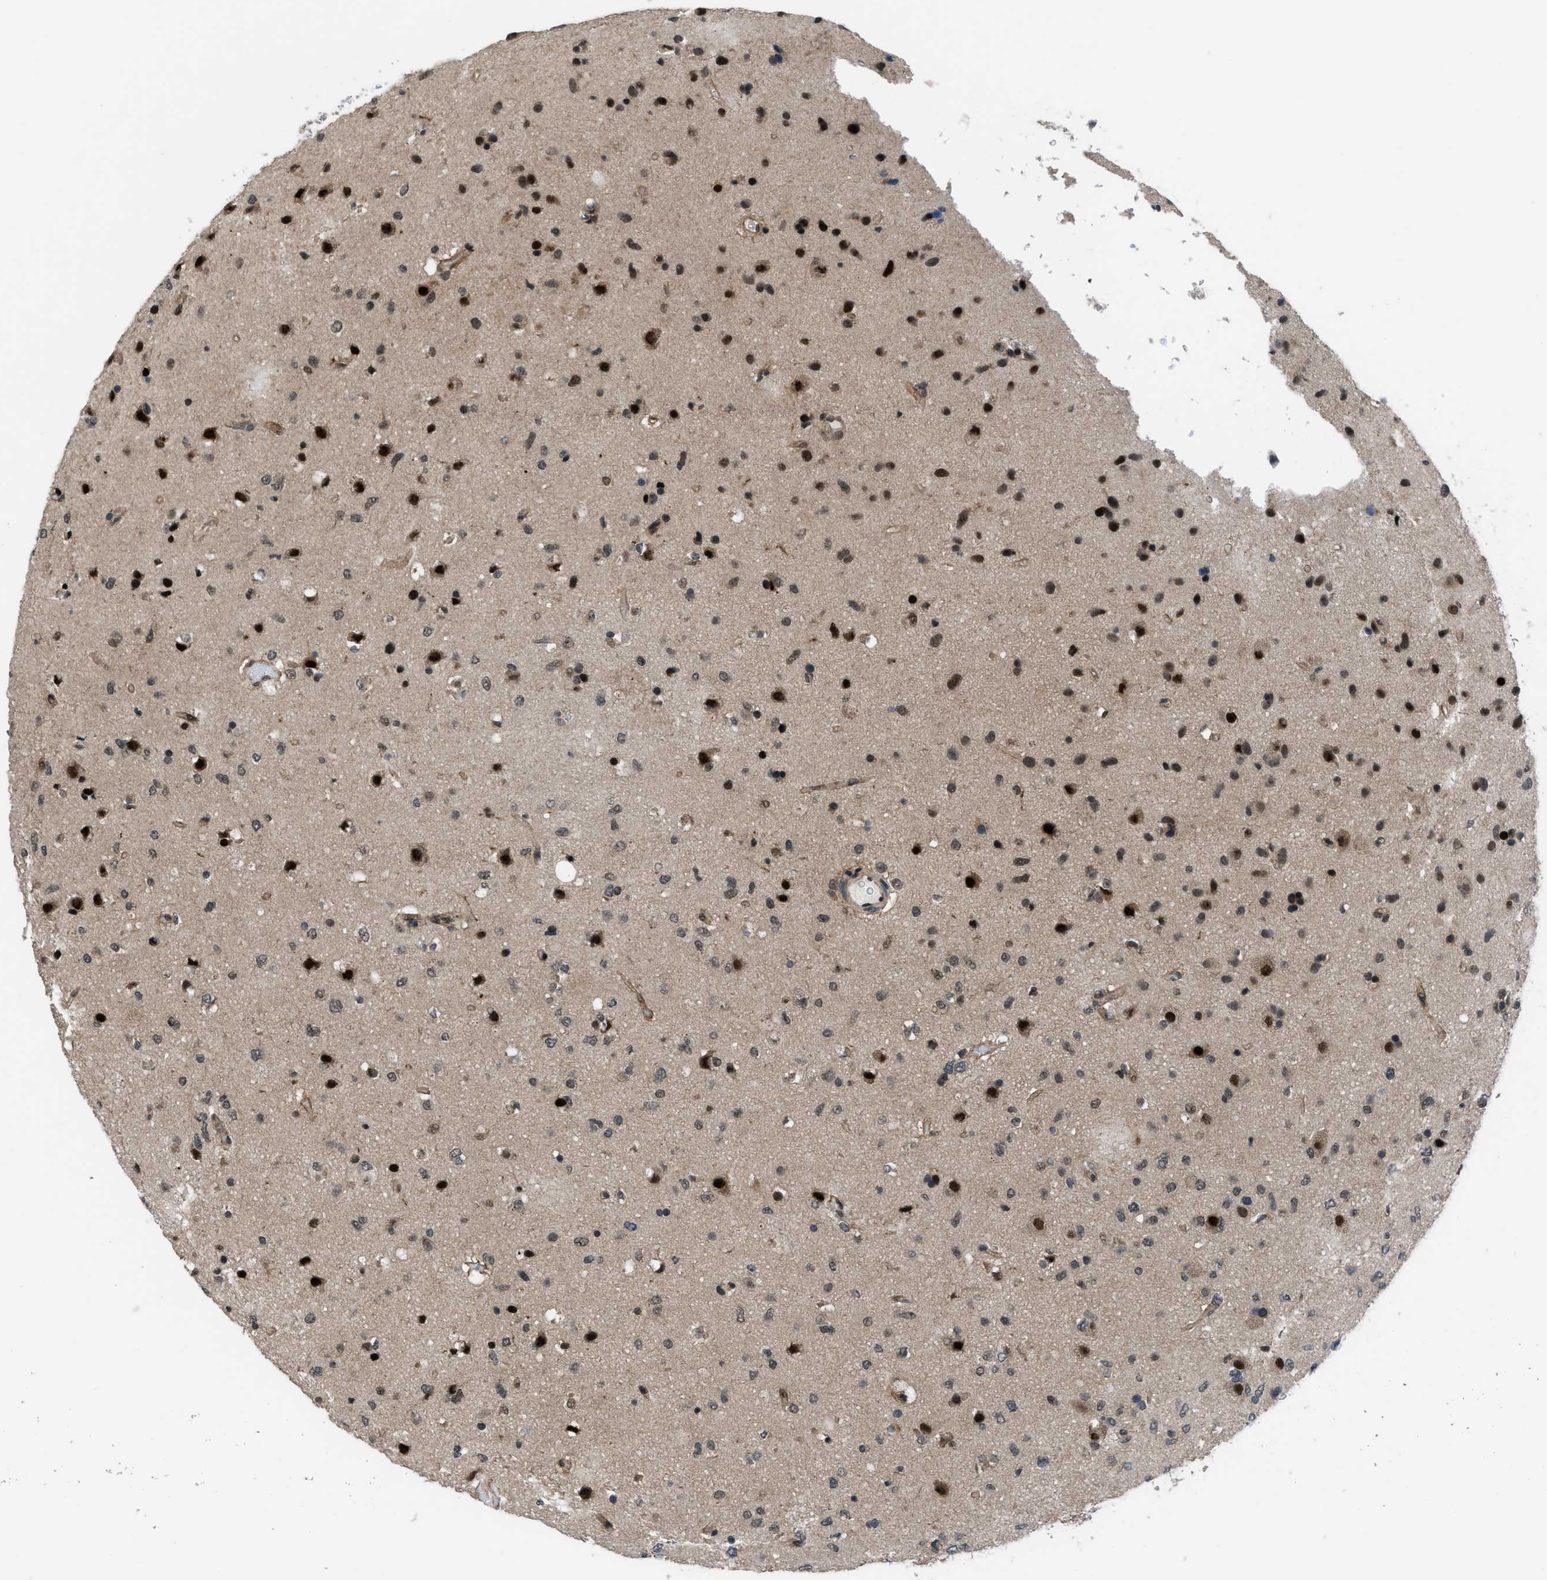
{"staining": {"intensity": "strong", "quantity": ">75%", "location": "nuclear"}, "tissue": "glioma", "cell_type": "Tumor cells", "image_type": "cancer", "snomed": [{"axis": "morphology", "description": "Glioma, malignant, Low grade"}, {"axis": "topography", "description": "Brain"}], "caption": "Immunohistochemical staining of human malignant low-grade glioma reveals strong nuclear protein expression in approximately >75% of tumor cells. (DAB (3,3'-diaminobenzidine) = brown stain, brightfield microscopy at high magnification).", "gene": "SETD5", "patient": {"sex": "male", "age": 77}}